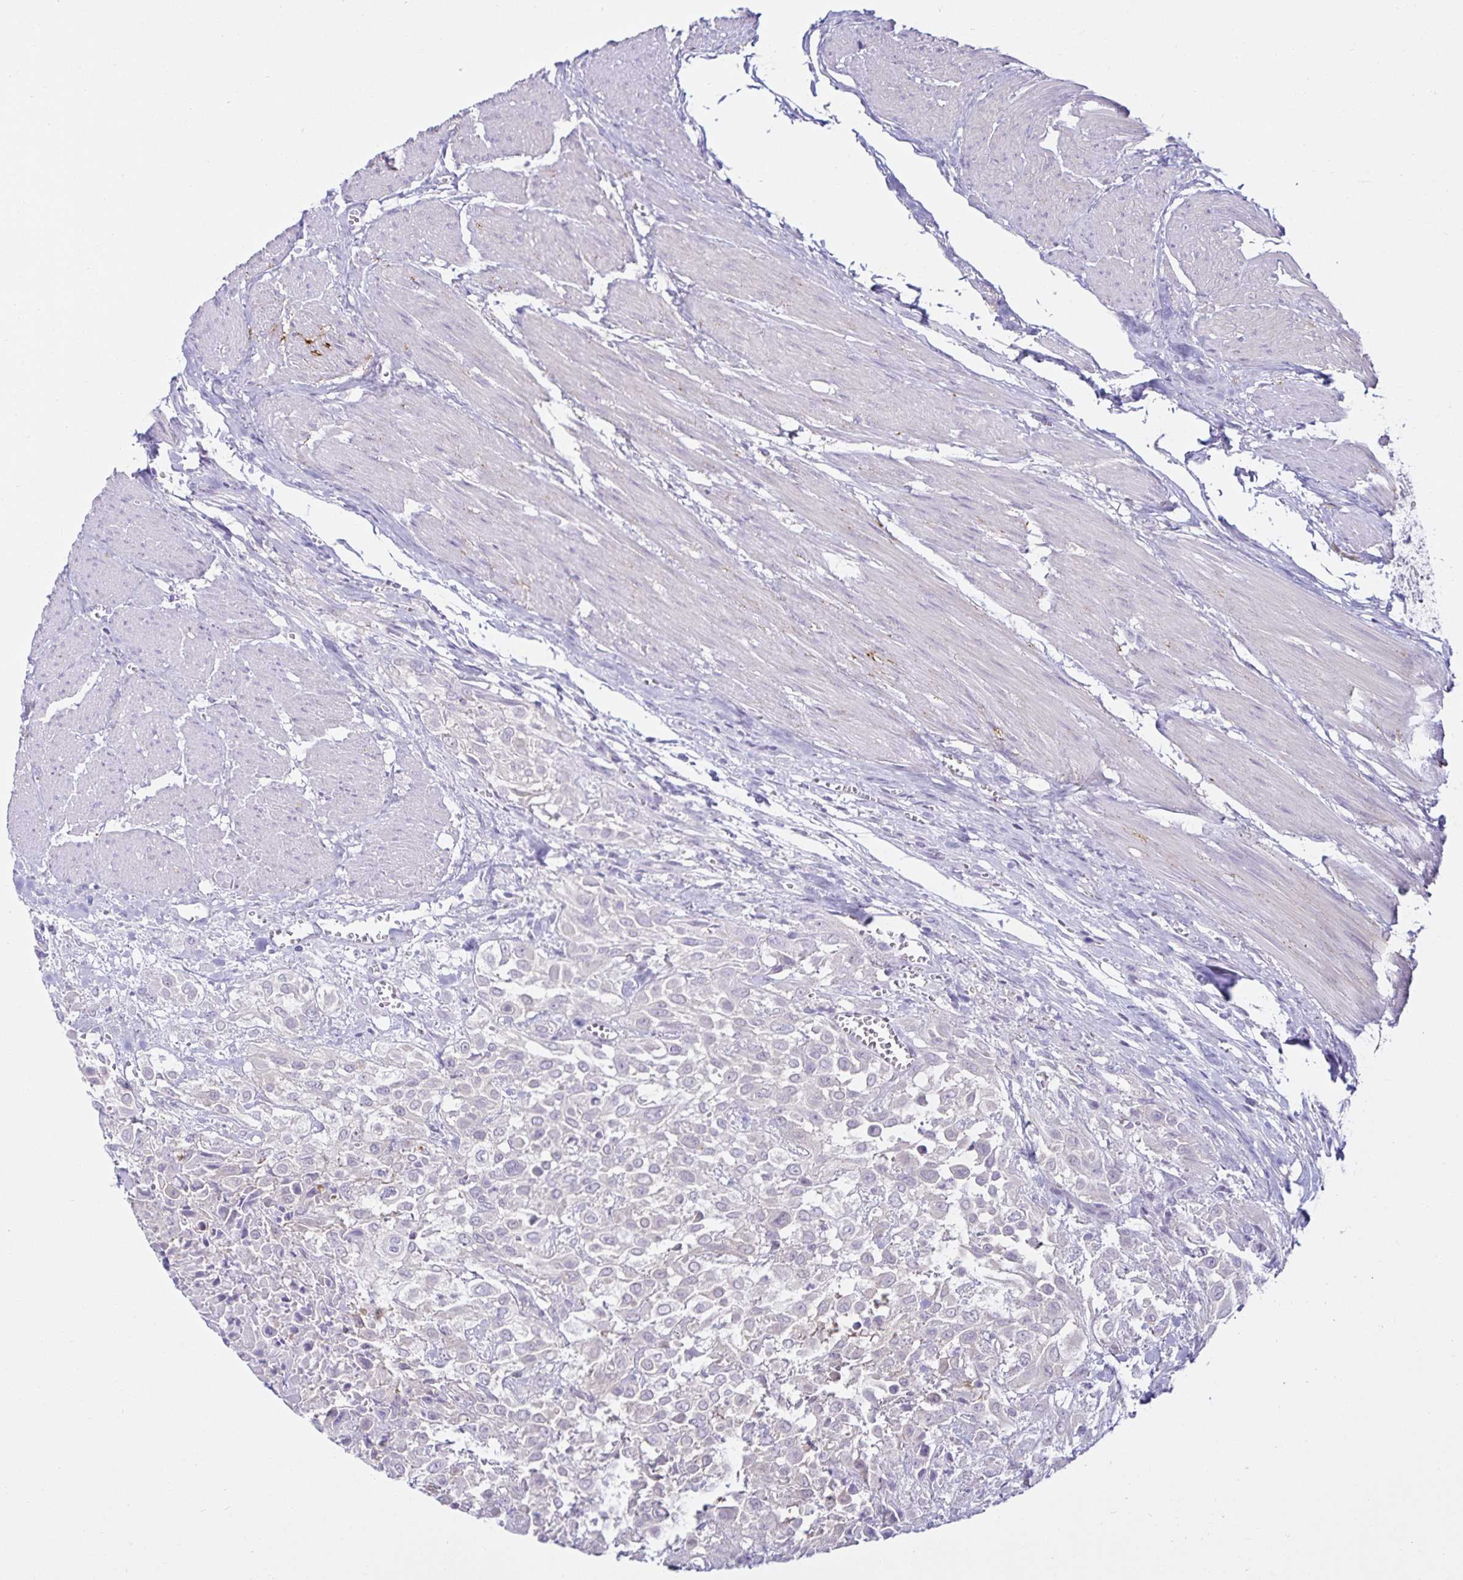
{"staining": {"intensity": "negative", "quantity": "none", "location": "none"}, "tissue": "urothelial cancer", "cell_type": "Tumor cells", "image_type": "cancer", "snomed": [{"axis": "morphology", "description": "Urothelial carcinoma, High grade"}, {"axis": "topography", "description": "Urinary bladder"}], "caption": "IHC of urothelial cancer demonstrates no positivity in tumor cells.", "gene": "MON2", "patient": {"sex": "male", "age": 57}}